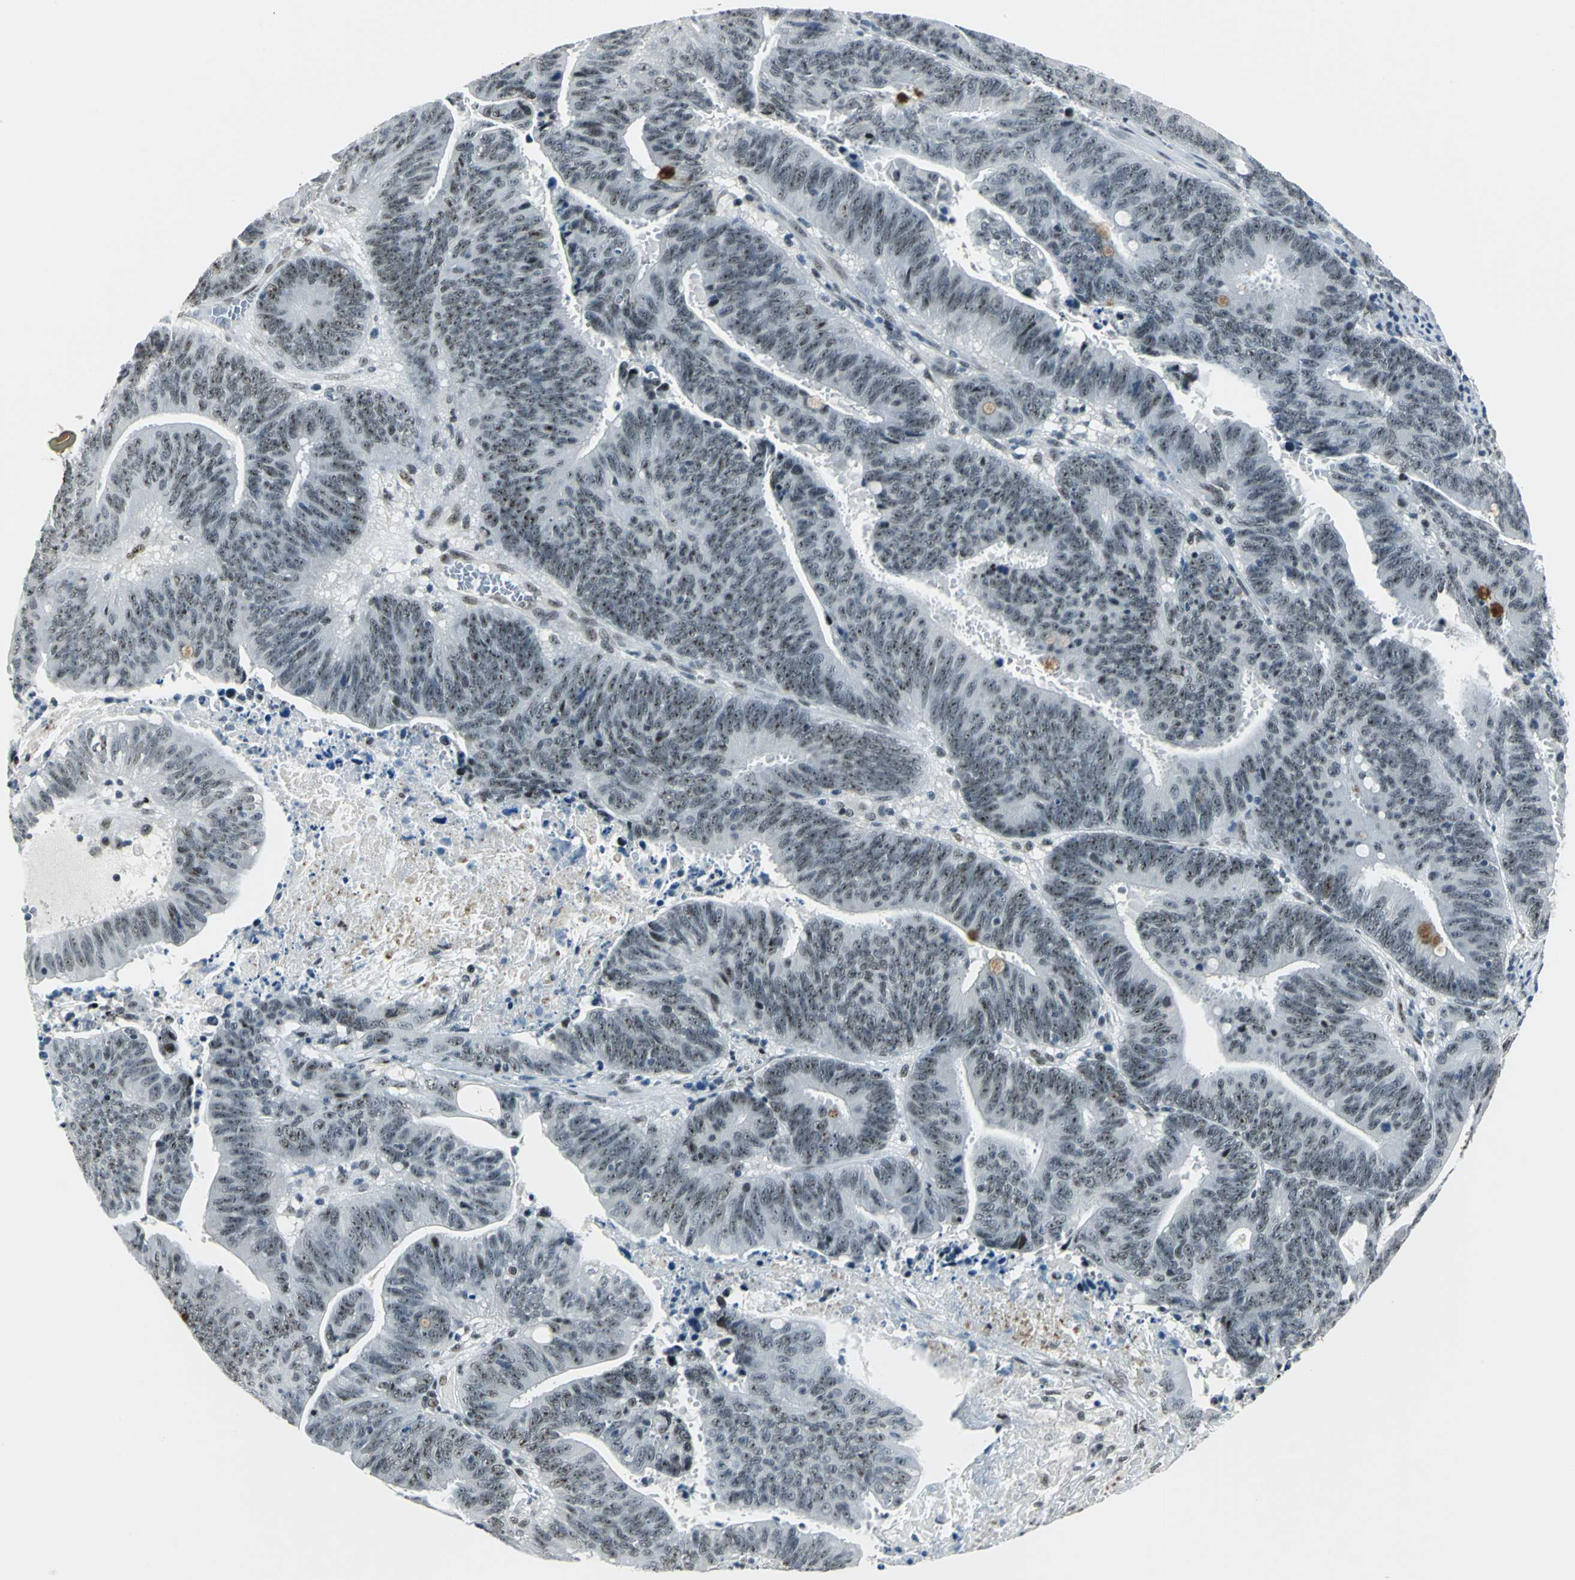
{"staining": {"intensity": "strong", "quantity": ">75%", "location": "cytoplasmic/membranous,nuclear"}, "tissue": "colorectal cancer", "cell_type": "Tumor cells", "image_type": "cancer", "snomed": [{"axis": "morphology", "description": "Adenocarcinoma, NOS"}, {"axis": "topography", "description": "Colon"}], "caption": "Colorectal adenocarcinoma stained with DAB IHC exhibits high levels of strong cytoplasmic/membranous and nuclear positivity in approximately >75% of tumor cells.", "gene": "KAT6B", "patient": {"sex": "male", "age": 45}}